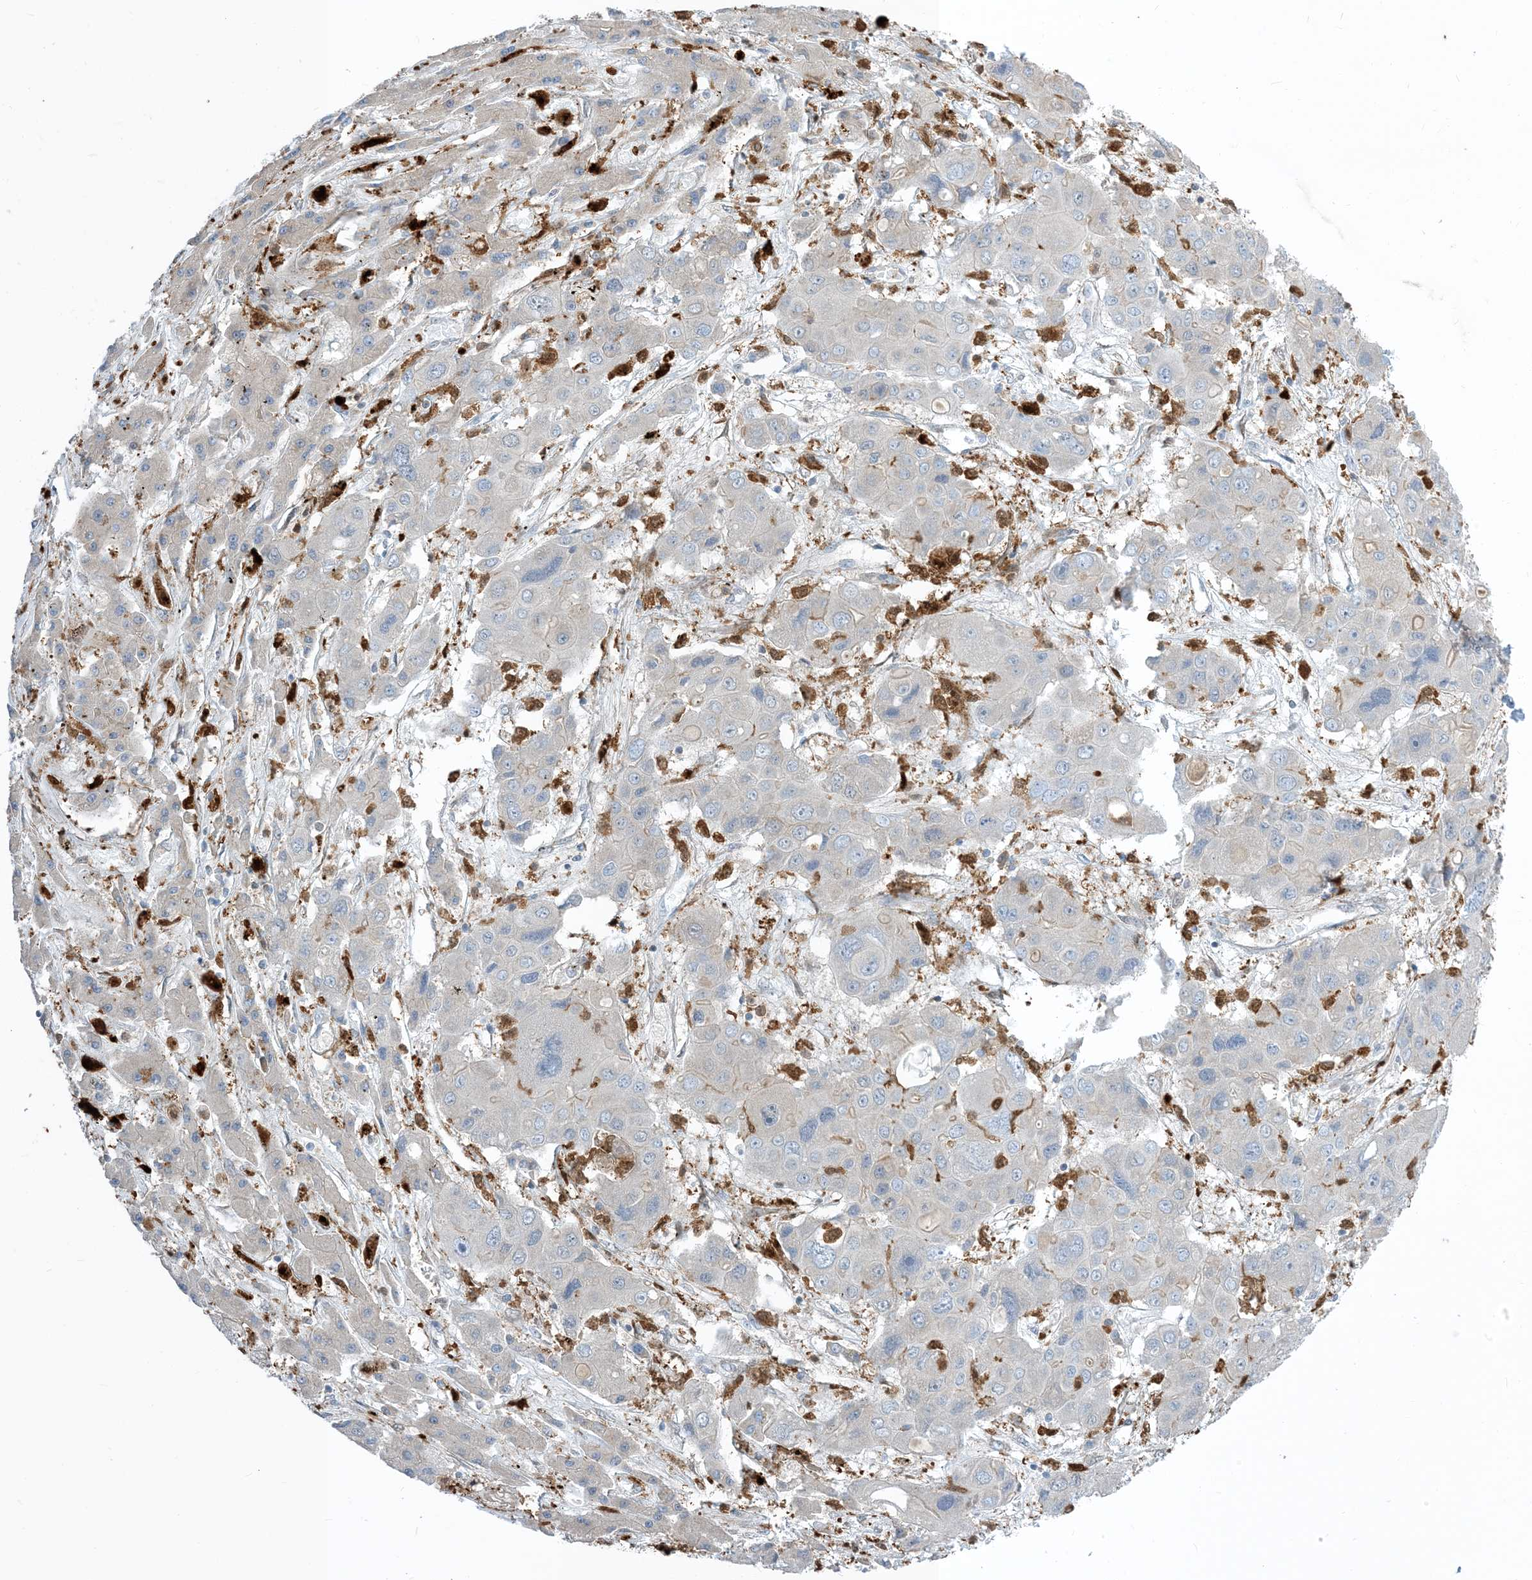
{"staining": {"intensity": "weak", "quantity": "<25%", "location": "cytoplasmic/membranous"}, "tissue": "liver cancer", "cell_type": "Tumor cells", "image_type": "cancer", "snomed": [{"axis": "morphology", "description": "Cholangiocarcinoma"}, {"axis": "topography", "description": "Liver"}], "caption": "High power microscopy micrograph of an immunohistochemistry image of liver cancer, revealing no significant staining in tumor cells. The staining was performed using DAB (3,3'-diaminobenzidine) to visualize the protein expression in brown, while the nuclei were stained in blue with hematoxylin (Magnification: 20x).", "gene": "NAGK", "patient": {"sex": "male", "age": 67}}